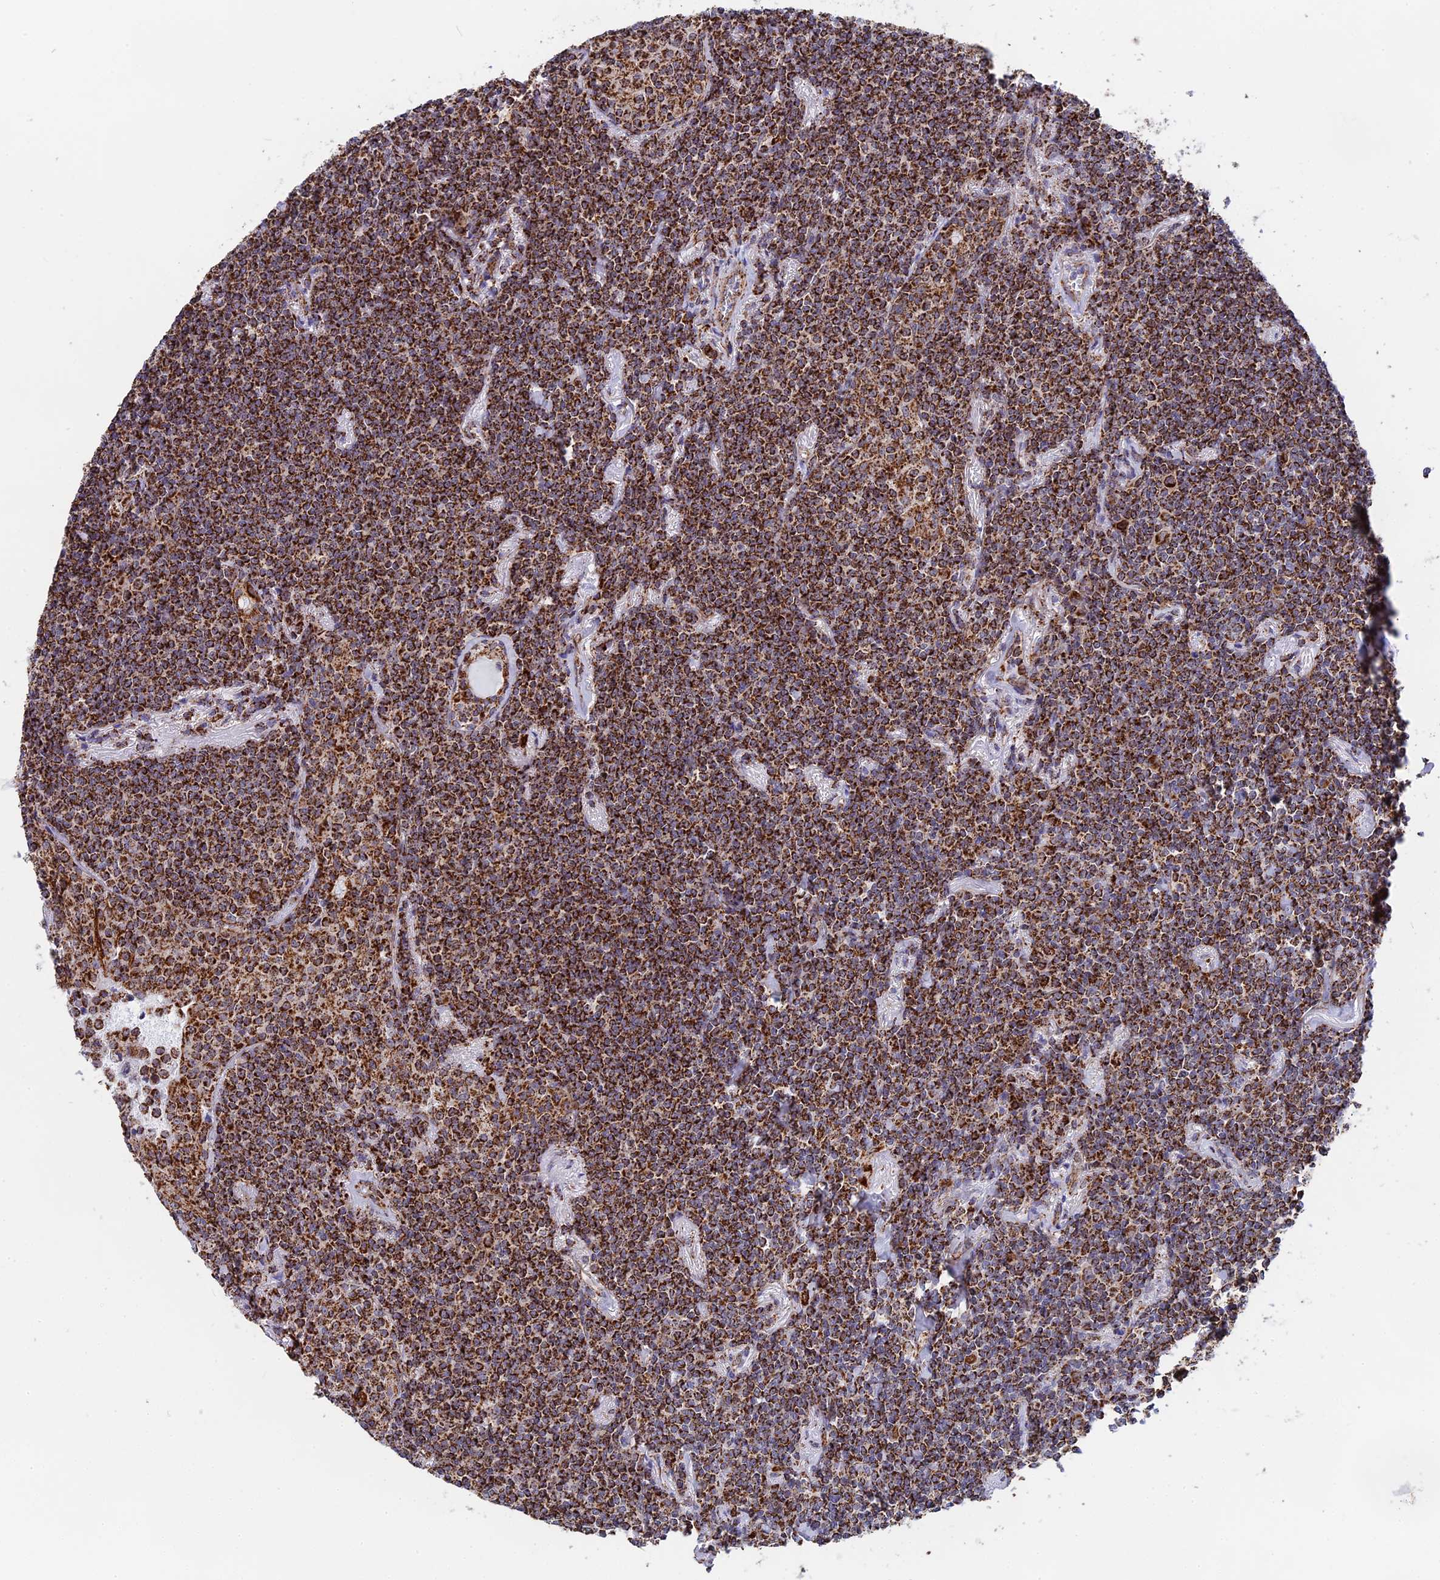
{"staining": {"intensity": "strong", "quantity": ">75%", "location": "cytoplasmic/membranous"}, "tissue": "lymphoma", "cell_type": "Tumor cells", "image_type": "cancer", "snomed": [{"axis": "morphology", "description": "Malignant lymphoma, non-Hodgkin's type, Low grade"}, {"axis": "topography", "description": "Lung"}], "caption": "A brown stain labels strong cytoplasmic/membranous staining of a protein in lymphoma tumor cells.", "gene": "CDC16", "patient": {"sex": "female", "age": 71}}